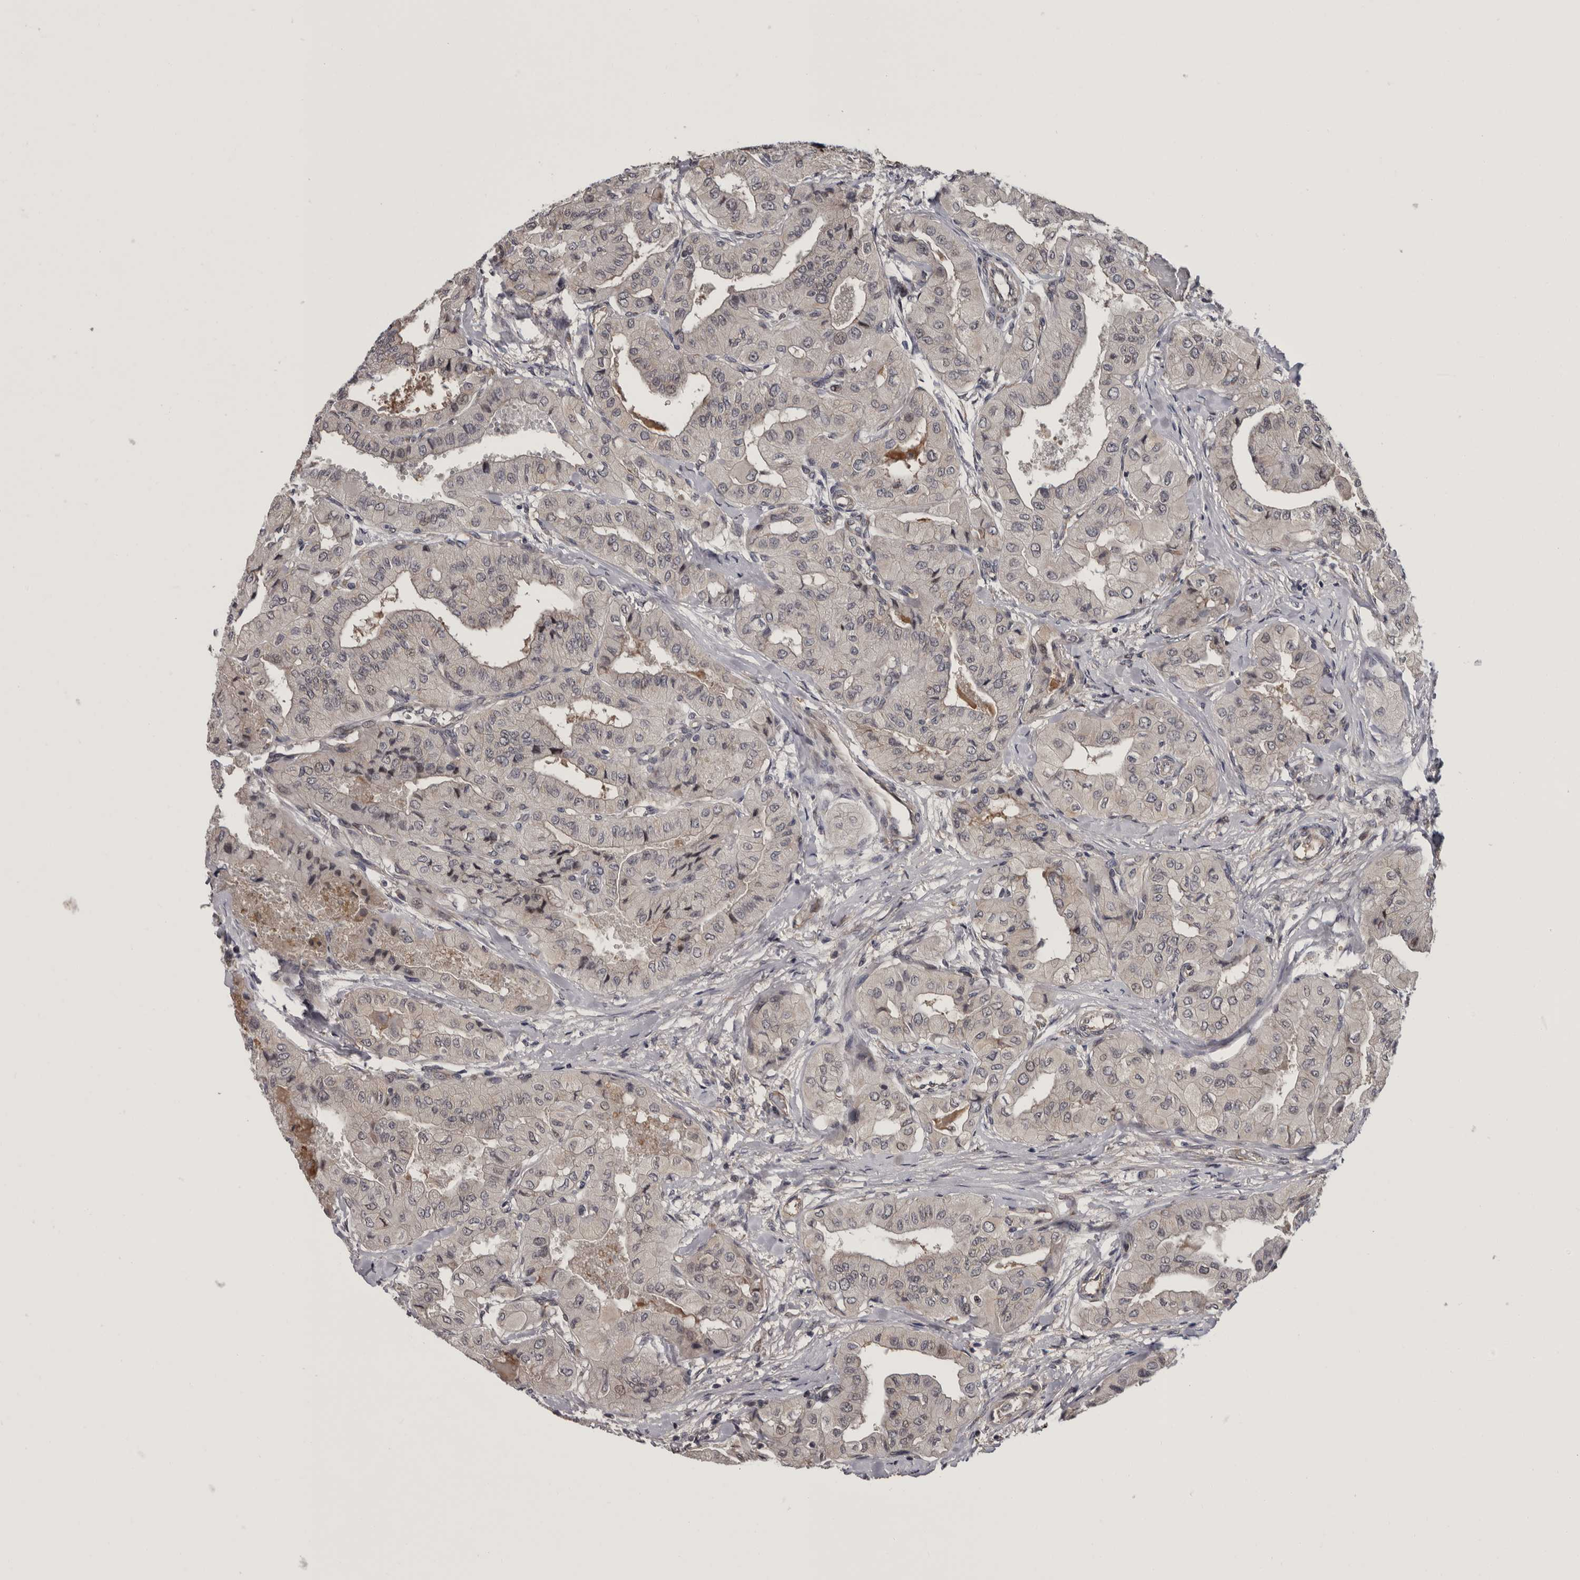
{"staining": {"intensity": "weak", "quantity": "<25%", "location": "cytoplasmic/membranous"}, "tissue": "thyroid cancer", "cell_type": "Tumor cells", "image_type": "cancer", "snomed": [{"axis": "morphology", "description": "Papillary adenocarcinoma, NOS"}, {"axis": "topography", "description": "Thyroid gland"}], "caption": "A high-resolution histopathology image shows IHC staining of thyroid cancer (papillary adenocarcinoma), which shows no significant positivity in tumor cells.", "gene": "MED8", "patient": {"sex": "female", "age": 59}}